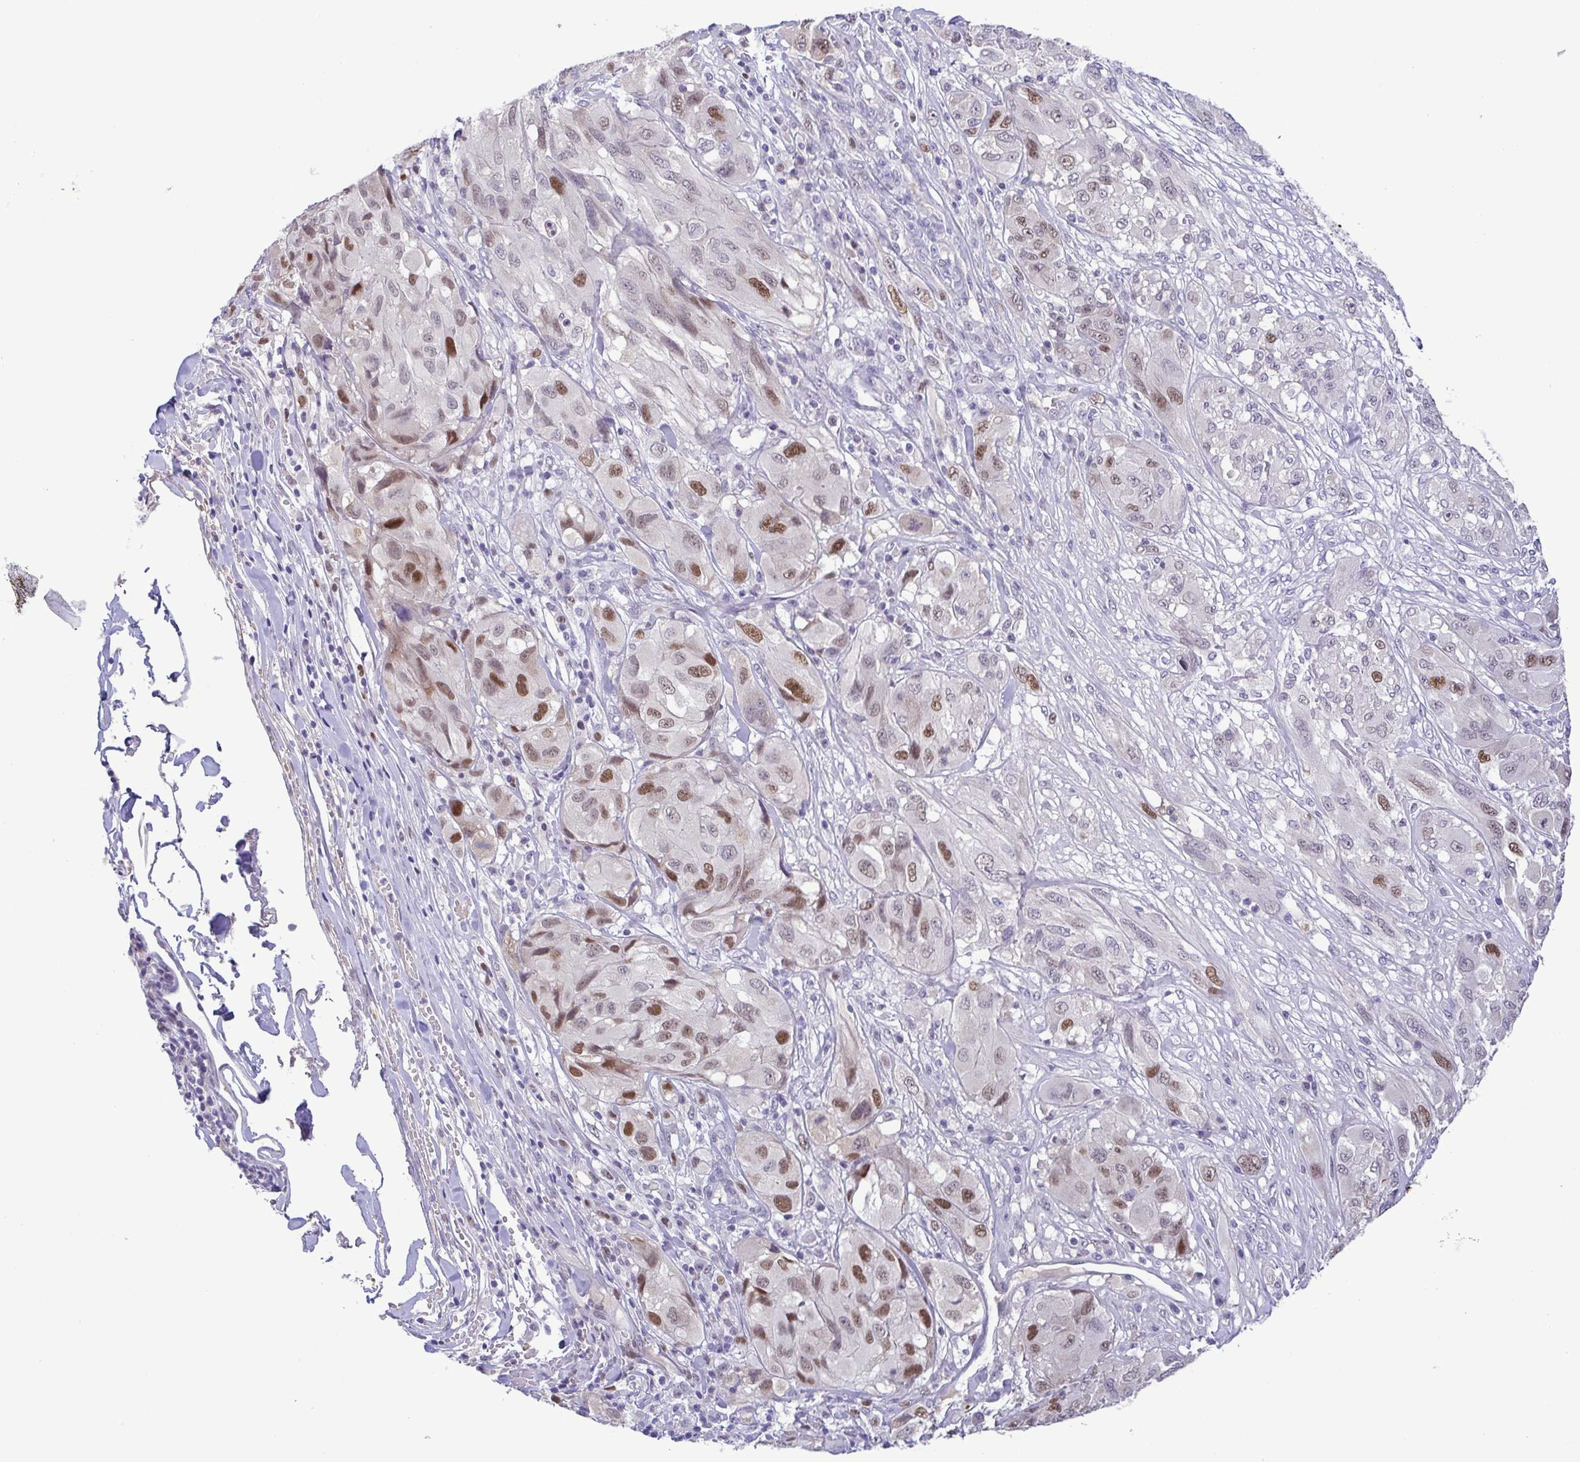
{"staining": {"intensity": "moderate", "quantity": "25%-75%", "location": "nuclear"}, "tissue": "melanoma", "cell_type": "Tumor cells", "image_type": "cancer", "snomed": [{"axis": "morphology", "description": "Malignant melanoma, NOS"}, {"axis": "topography", "description": "Skin"}], "caption": "Melanoma stained for a protein (brown) displays moderate nuclear positive expression in approximately 25%-75% of tumor cells.", "gene": "TIPIN", "patient": {"sex": "female", "age": 91}}